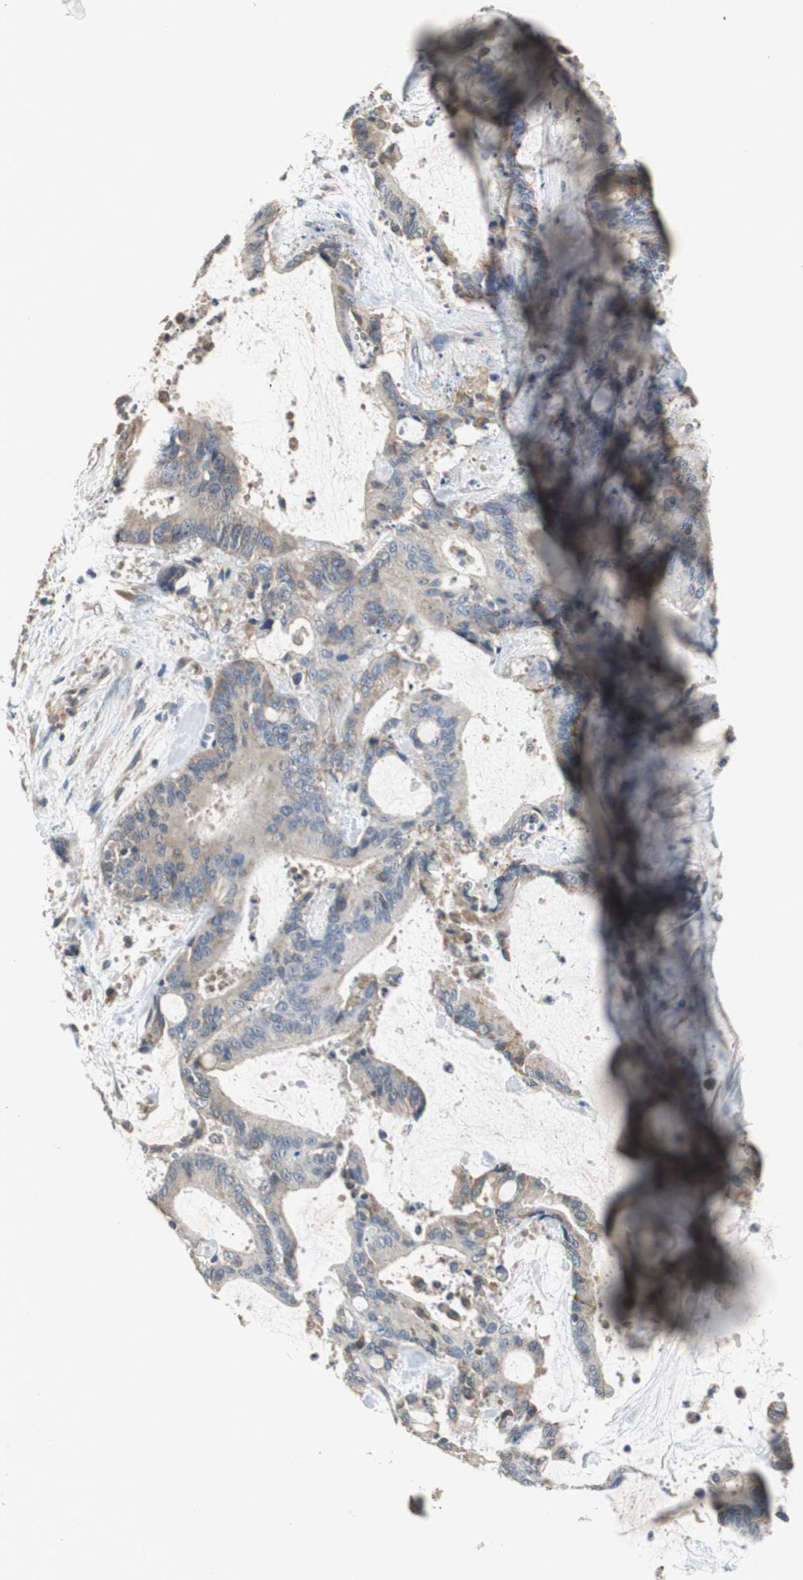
{"staining": {"intensity": "weak", "quantity": "25%-75%", "location": "cytoplasmic/membranous"}, "tissue": "liver cancer", "cell_type": "Tumor cells", "image_type": "cancer", "snomed": [{"axis": "morphology", "description": "Cholangiocarcinoma"}, {"axis": "topography", "description": "Liver"}], "caption": "Liver cancer stained with a protein marker demonstrates weak staining in tumor cells.", "gene": "HMGCL", "patient": {"sex": "female", "age": 73}}